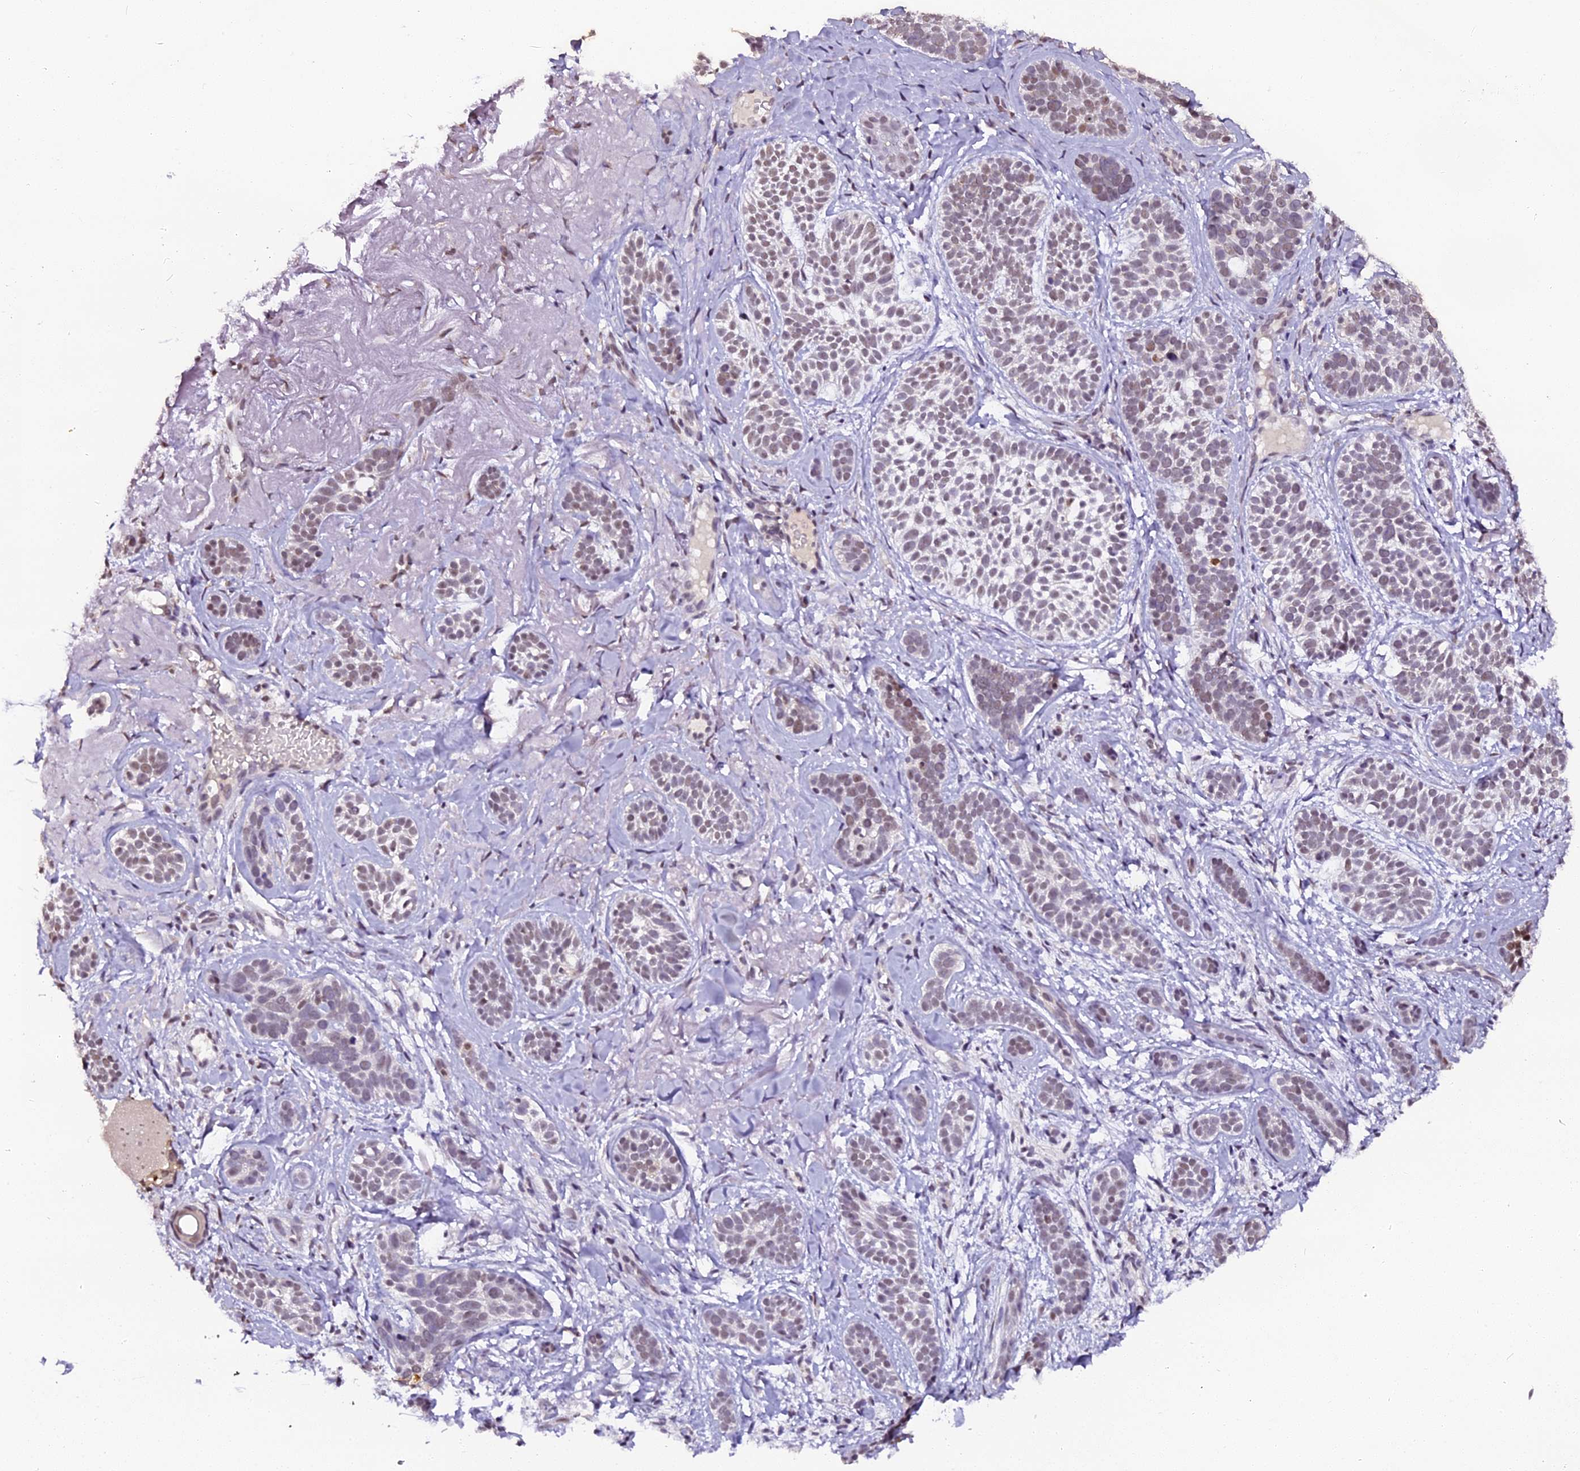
{"staining": {"intensity": "weak", "quantity": "<25%", "location": "nuclear"}, "tissue": "skin cancer", "cell_type": "Tumor cells", "image_type": "cancer", "snomed": [{"axis": "morphology", "description": "Basal cell carcinoma"}, {"axis": "topography", "description": "Skin"}], "caption": "Tumor cells are negative for protein expression in human skin cancer (basal cell carcinoma).", "gene": "NCBP1", "patient": {"sex": "male", "age": 71}}